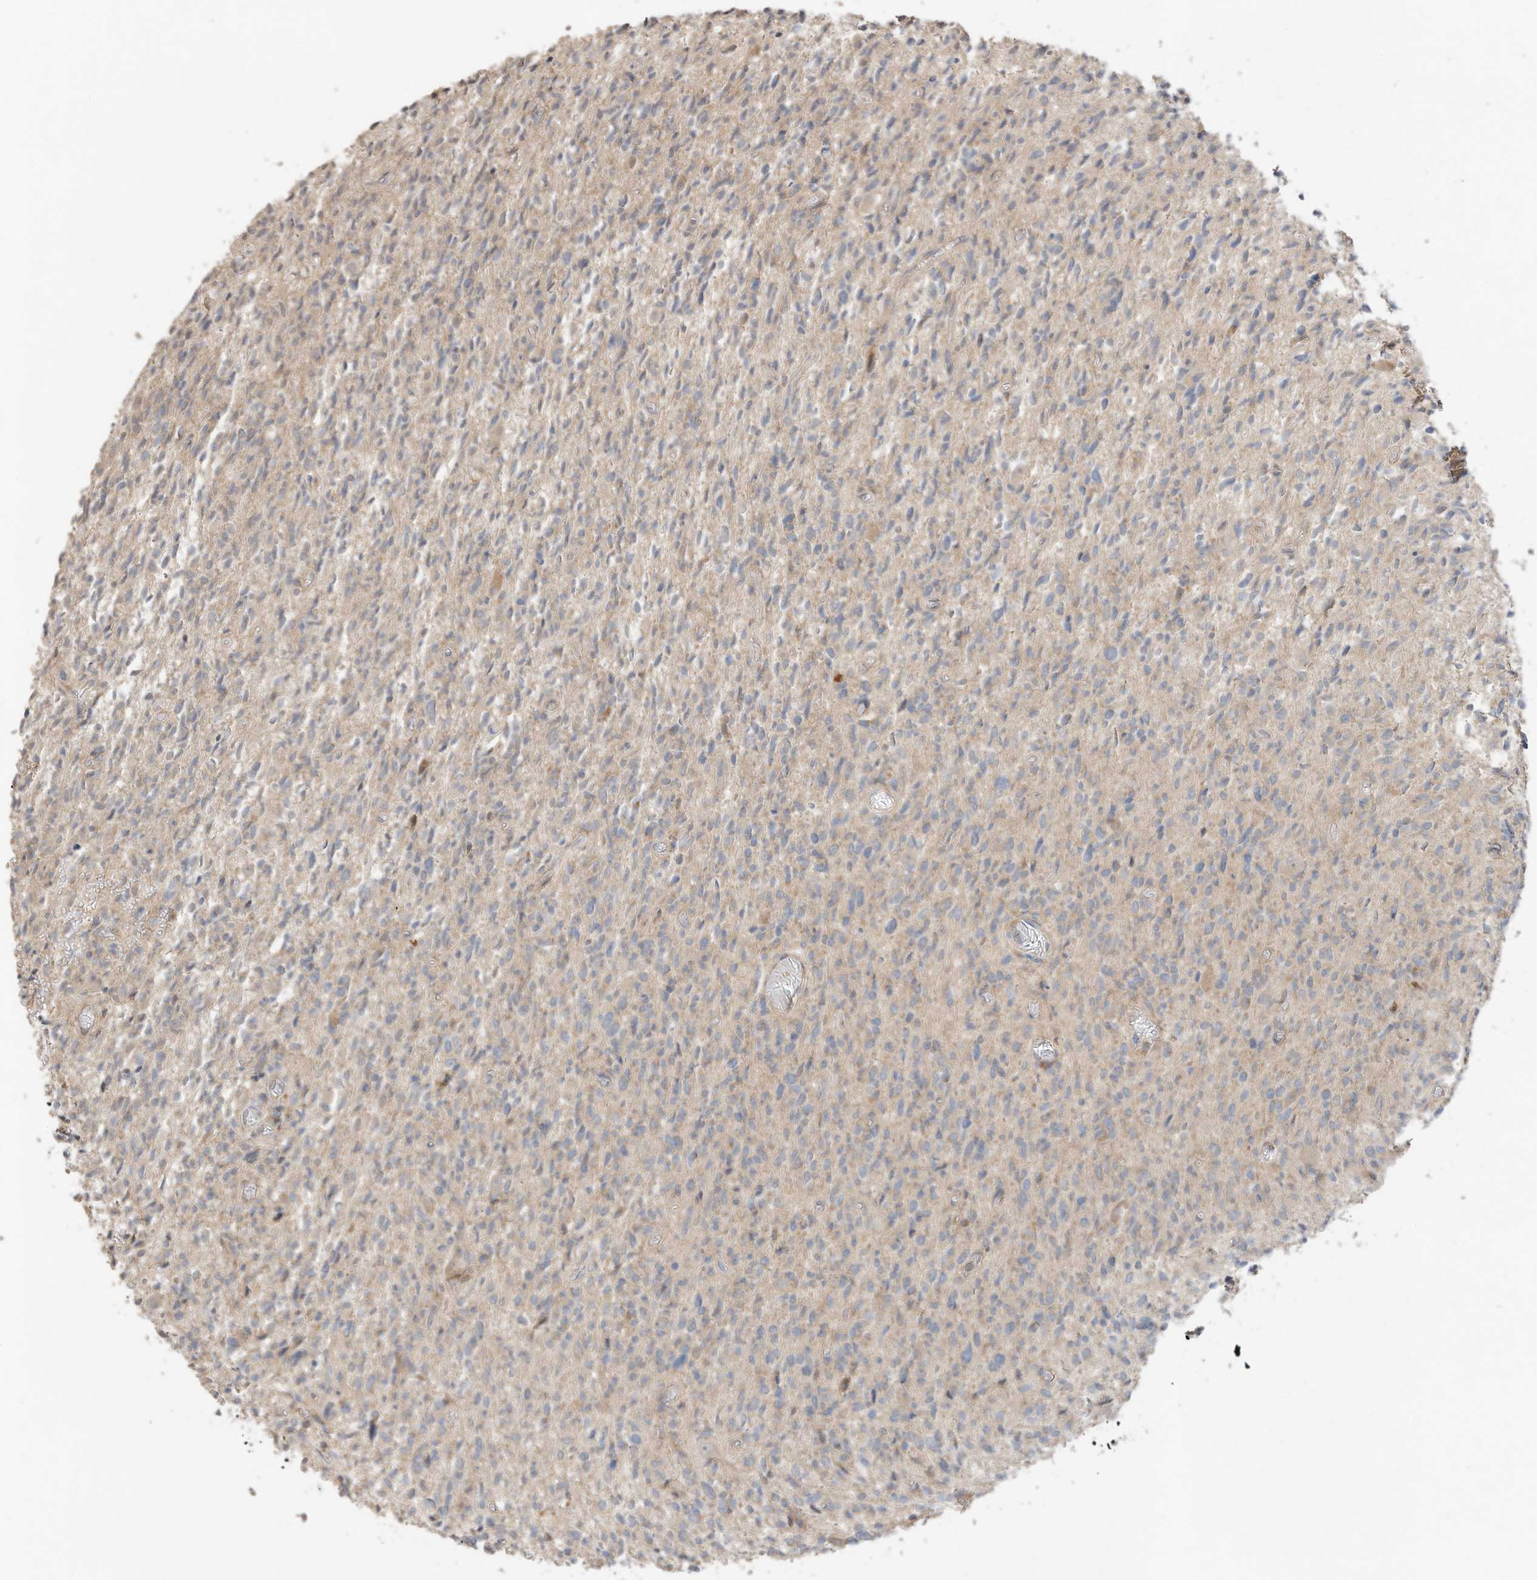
{"staining": {"intensity": "negative", "quantity": "none", "location": "none"}, "tissue": "glioma", "cell_type": "Tumor cells", "image_type": "cancer", "snomed": [{"axis": "morphology", "description": "Glioma, malignant, High grade"}, {"axis": "topography", "description": "Brain"}], "caption": "This is a histopathology image of immunohistochemistry (IHC) staining of glioma, which shows no positivity in tumor cells. (DAB (3,3'-diaminobenzidine) immunohistochemistry (IHC) visualized using brightfield microscopy, high magnification).", "gene": "CAGE1", "patient": {"sex": "female", "age": 57}}